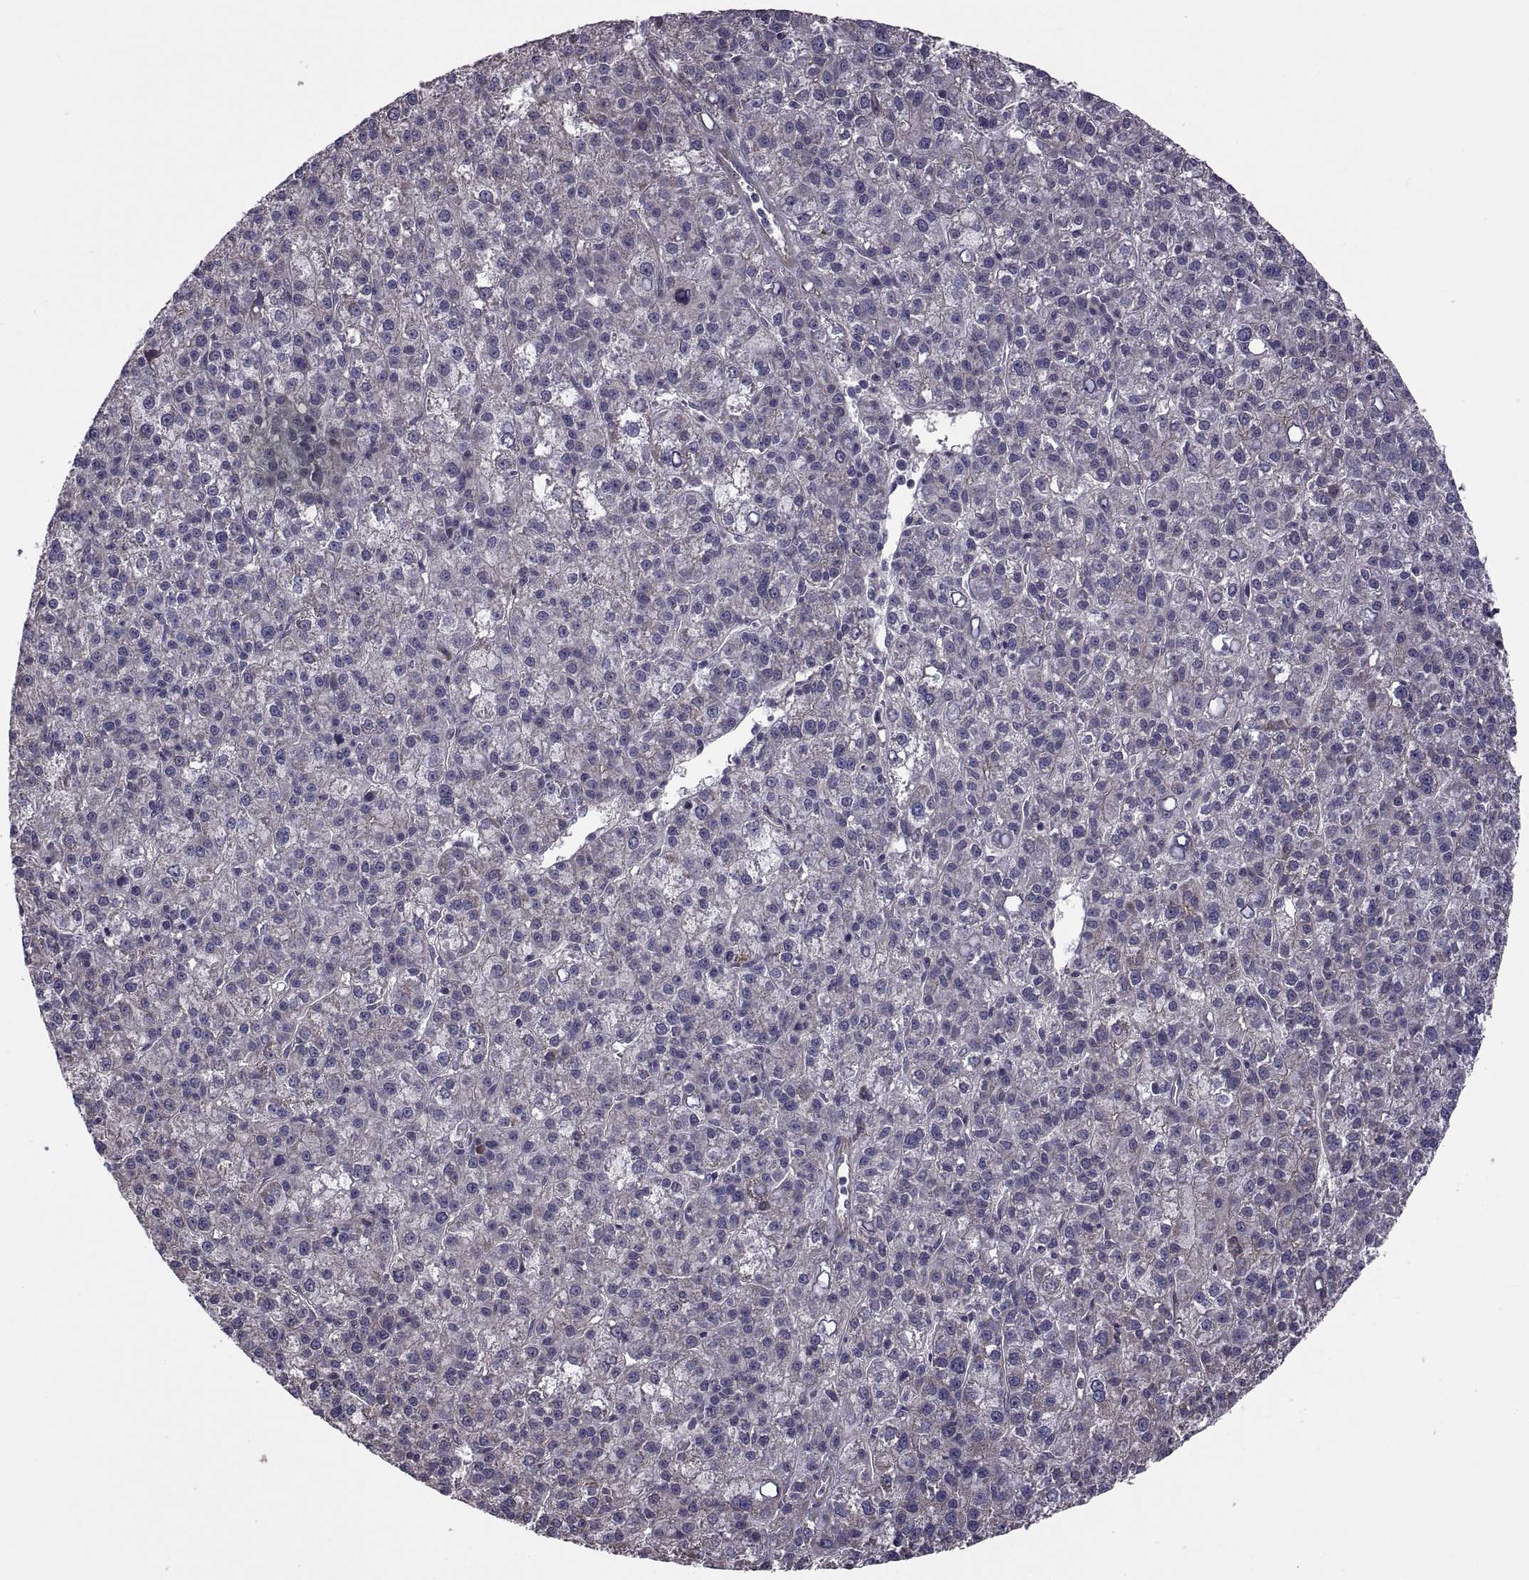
{"staining": {"intensity": "negative", "quantity": "none", "location": "none"}, "tissue": "liver cancer", "cell_type": "Tumor cells", "image_type": "cancer", "snomed": [{"axis": "morphology", "description": "Carcinoma, Hepatocellular, NOS"}, {"axis": "topography", "description": "Liver"}], "caption": "The image exhibits no staining of tumor cells in liver cancer.", "gene": "PMM2", "patient": {"sex": "female", "age": 60}}